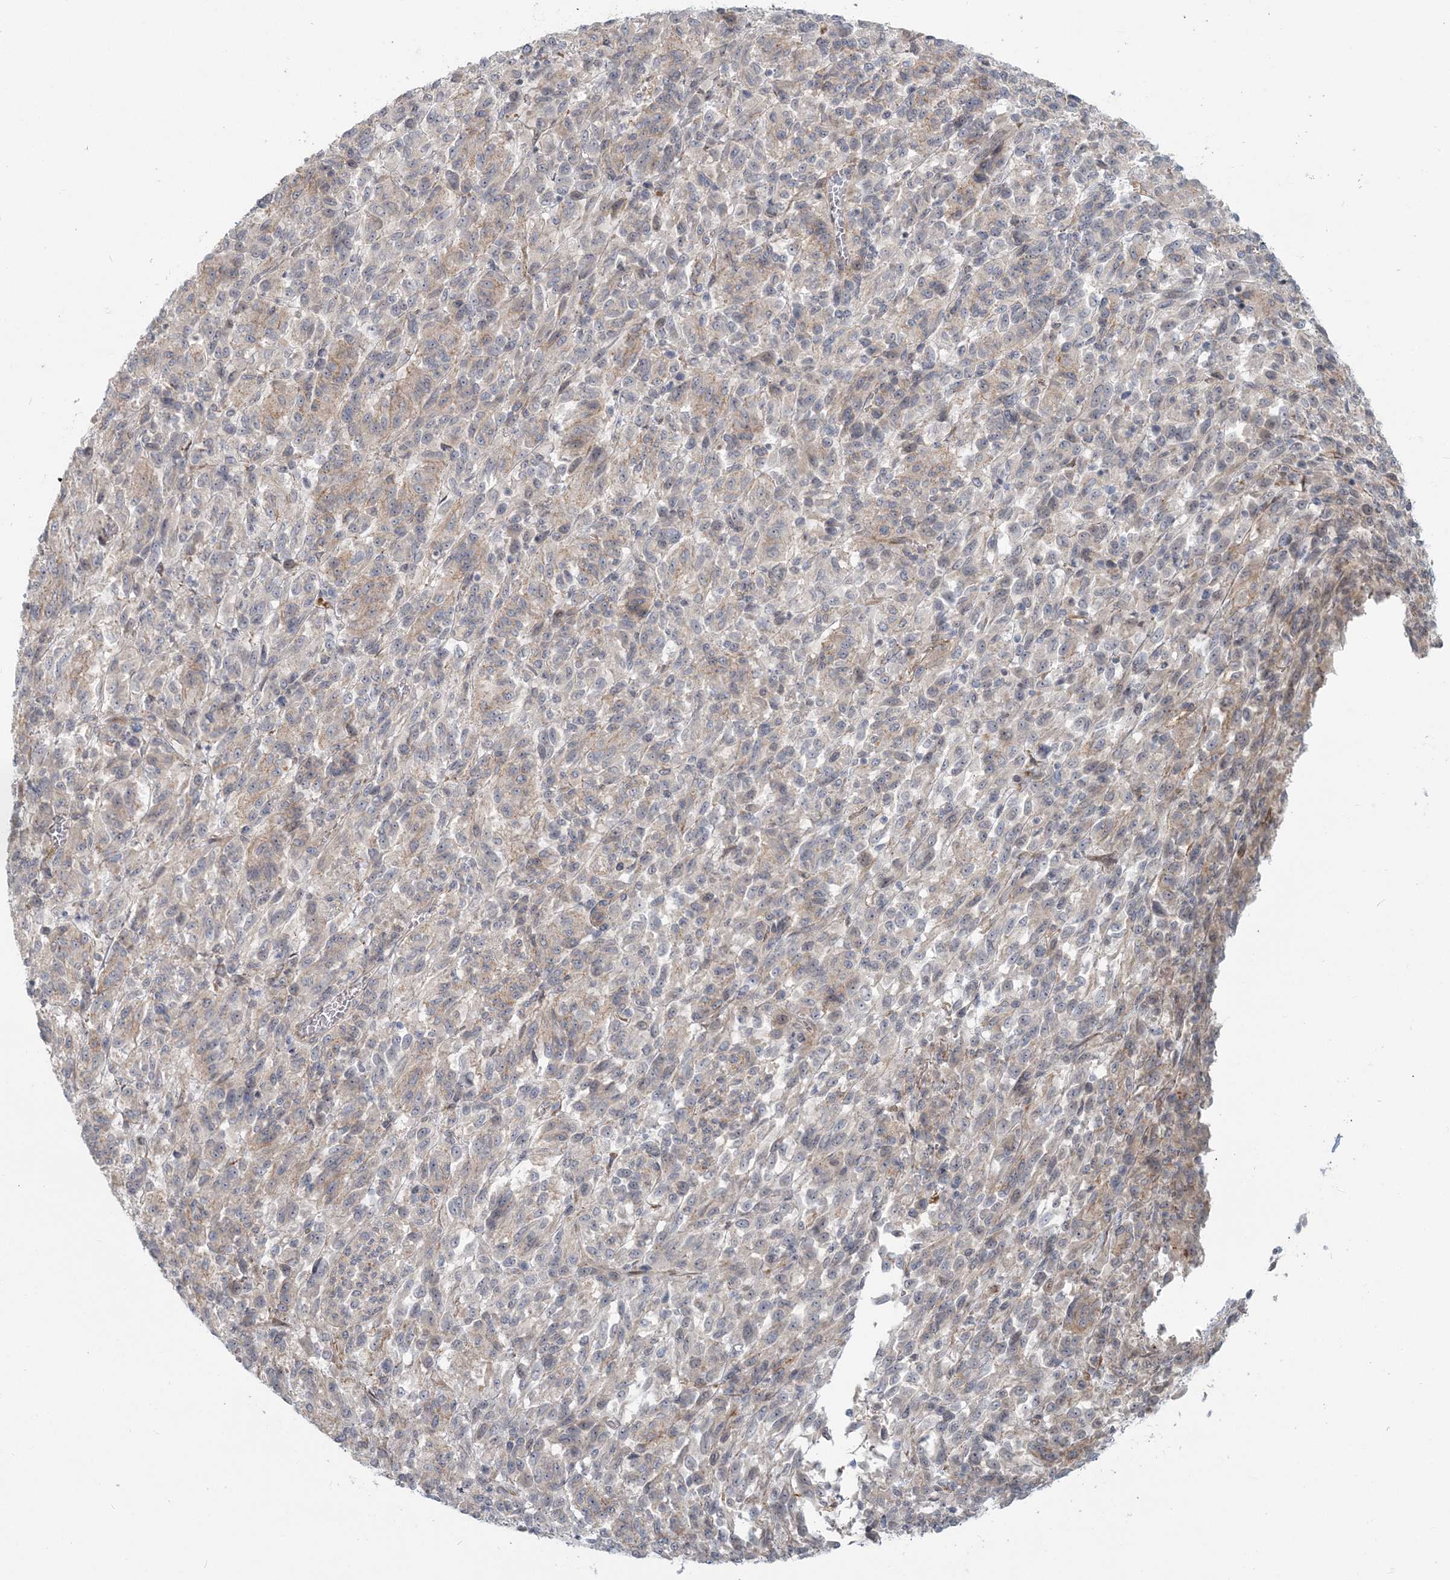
{"staining": {"intensity": "weak", "quantity": "<25%", "location": "cytoplasmic/membranous"}, "tissue": "melanoma", "cell_type": "Tumor cells", "image_type": "cancer", "snomed": [{"axis": "morphology", "description": "Malignant melanoma, Metastatic site"}, {"axis": "topography", "description": "Lung"}], "caption": "The immunohistochemistry photomicrograph has no significant staining in tumor cells of melanoma tissue.", "gene": "SH3PXD2A", "patient": {"sex": "male", "age": 64}}